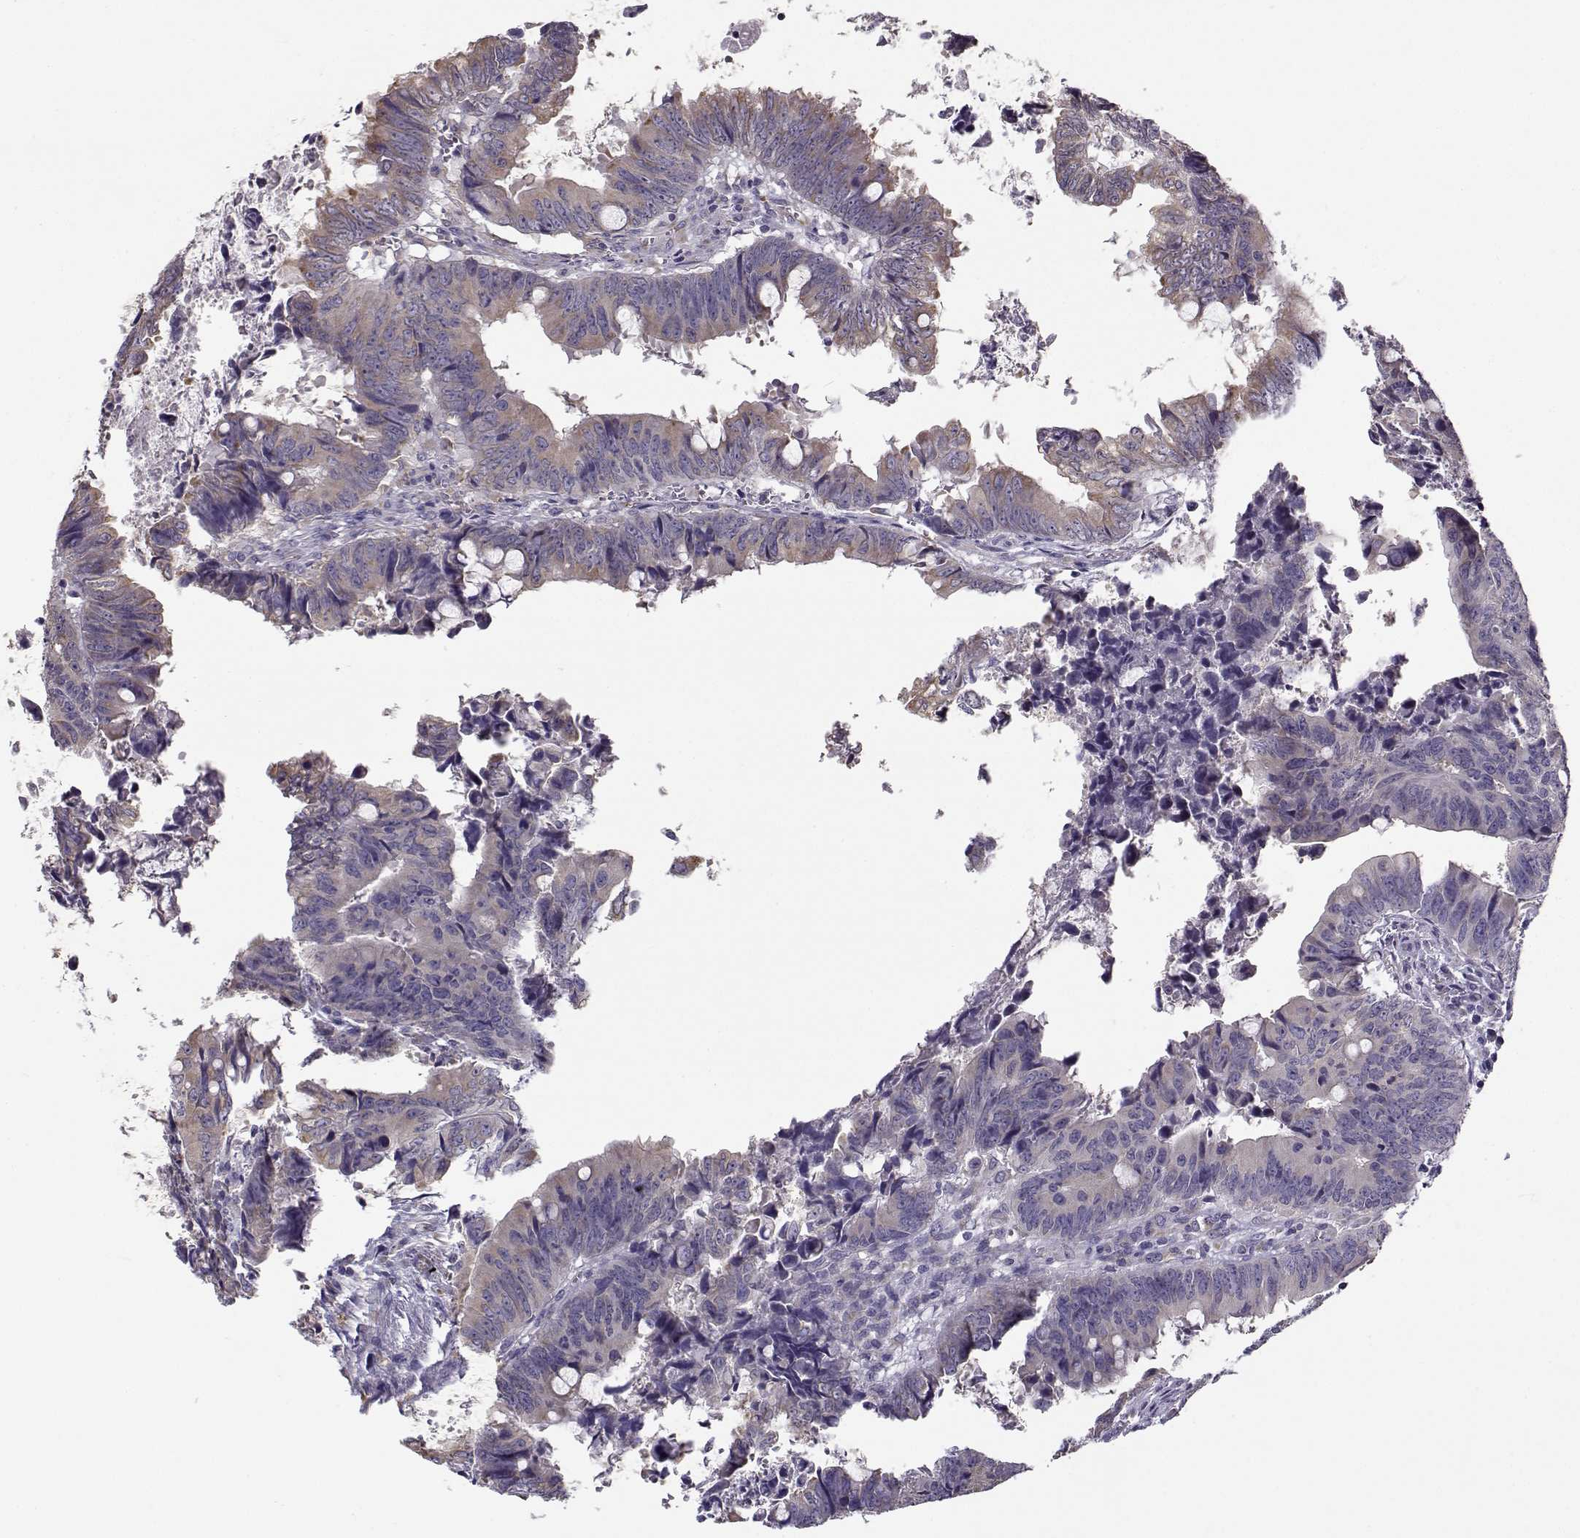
{"staining": {"intensity": "weak", "quantity": ">75%", "location": "cytoplasmic/membranous"}, "tissue": "colorectal cancer", "cell_type": "Tumor cells", "image_type": "cancer", "snomed": [{"axis": "morphology", "description": "Adenocarcinoma, NOS"}, {"axis": "topography", "description": "Colon"}], "caption": "Approximately >75% of tumor cells in human colorectal cancer display weak cytoplasmic/membranous protein staining as visualized by brown immunohistochemical staining.", "gene": "BEND6", "patient": {"sex": "female", "age": 82}}